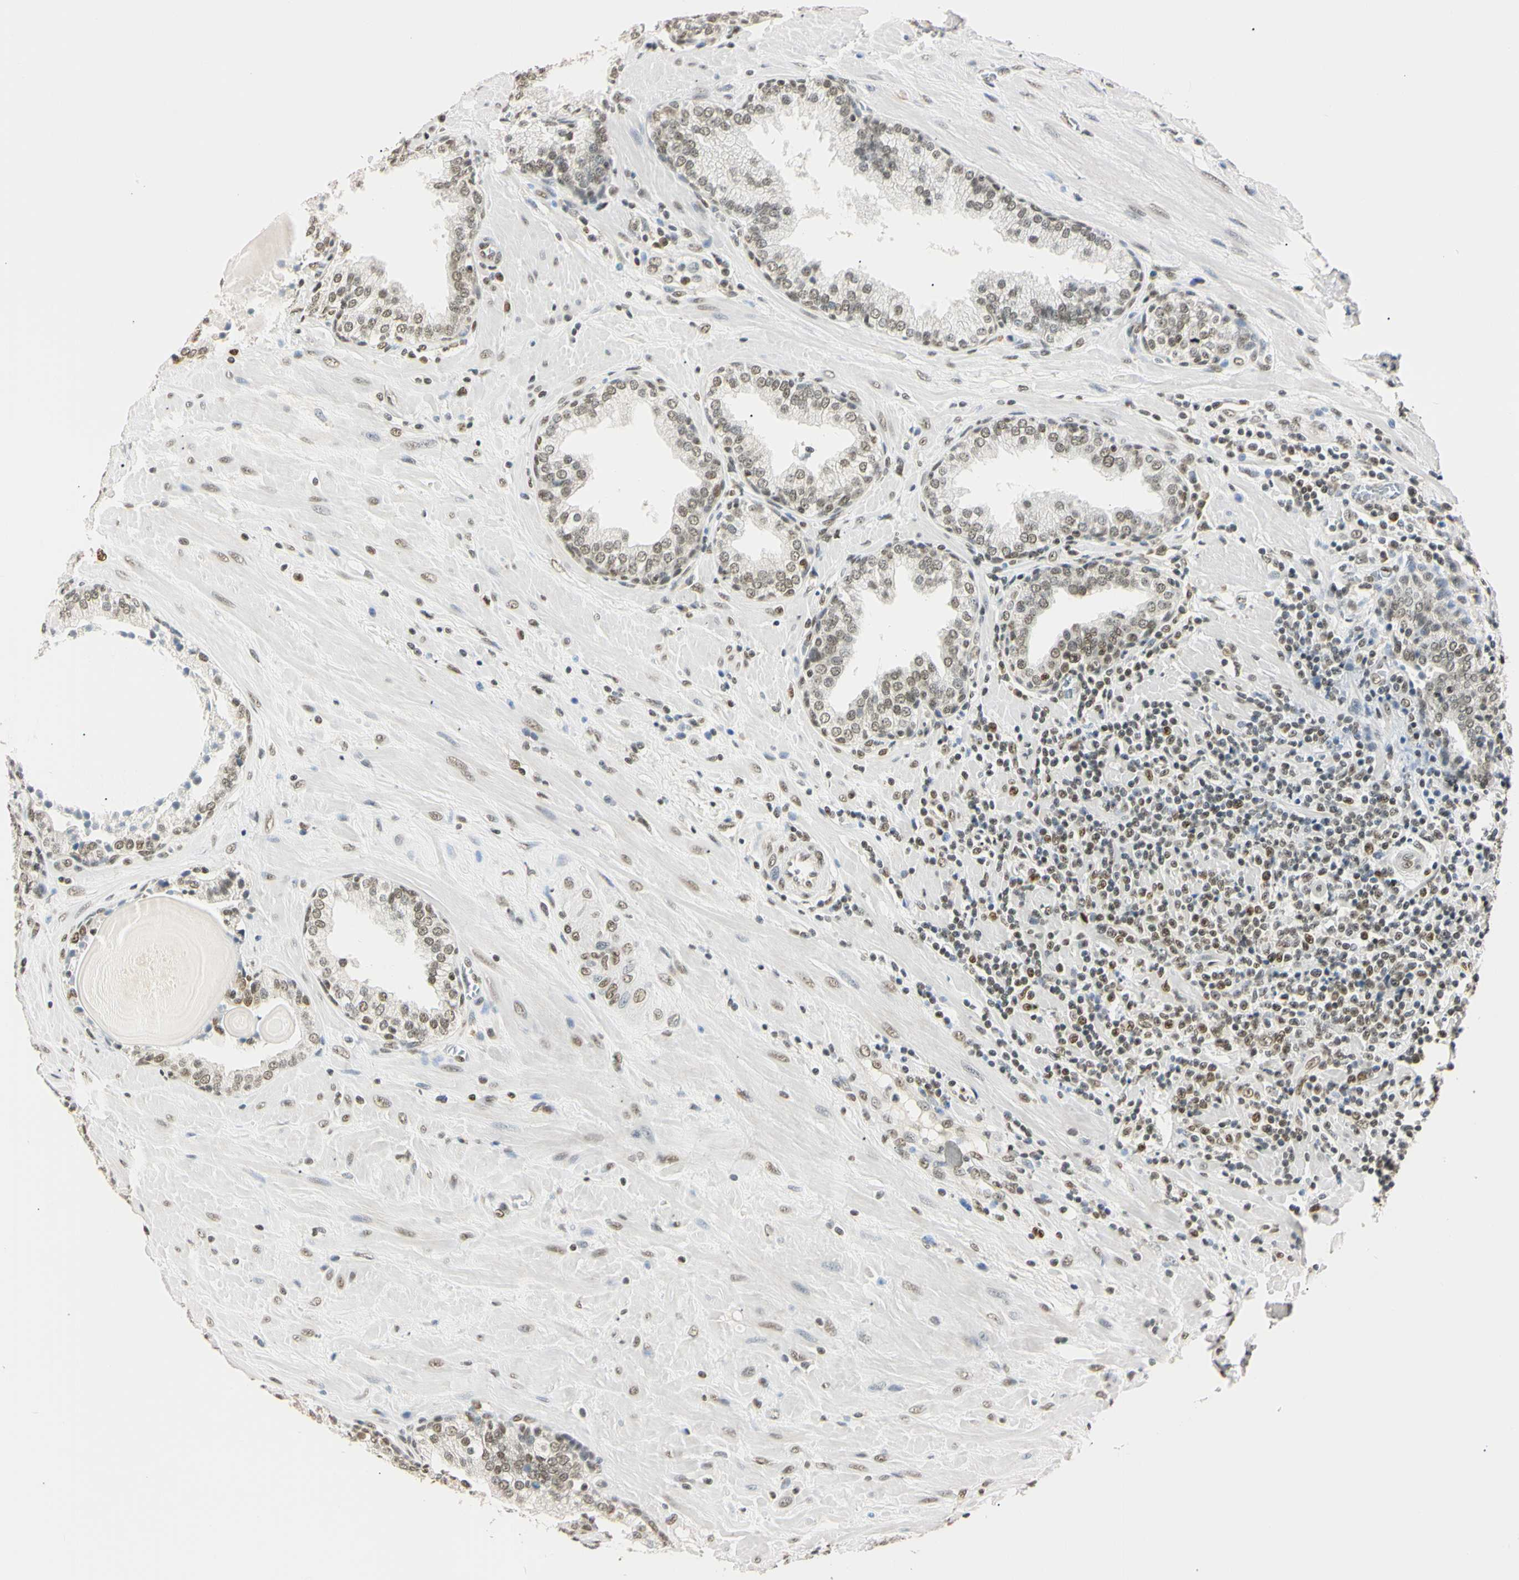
{"staining": {"intensity": "moderate", "quantity": ">75%", "location": "nuclear"}, "tissue": "prostate", "cell_type": "Glandular cells", "image_type": "normal", "snomed": [{"axis": "morphology", "description": "Normal tissue, NOS"}, {"axis": "topography", "description": "Prostate"}], "caption": "Immunohistochemistry (IHC) (DAB) staining of normal prostate exhibits moderate nuclear protein positivity in approximately >75% of glandular cells. (DAB (3,3'-diaminobenzidine) IHC, brown staining for protein, blue staining for nuclei).", "gene": "SMARCA5", "patient": {"sex": "male", "age": 51}}